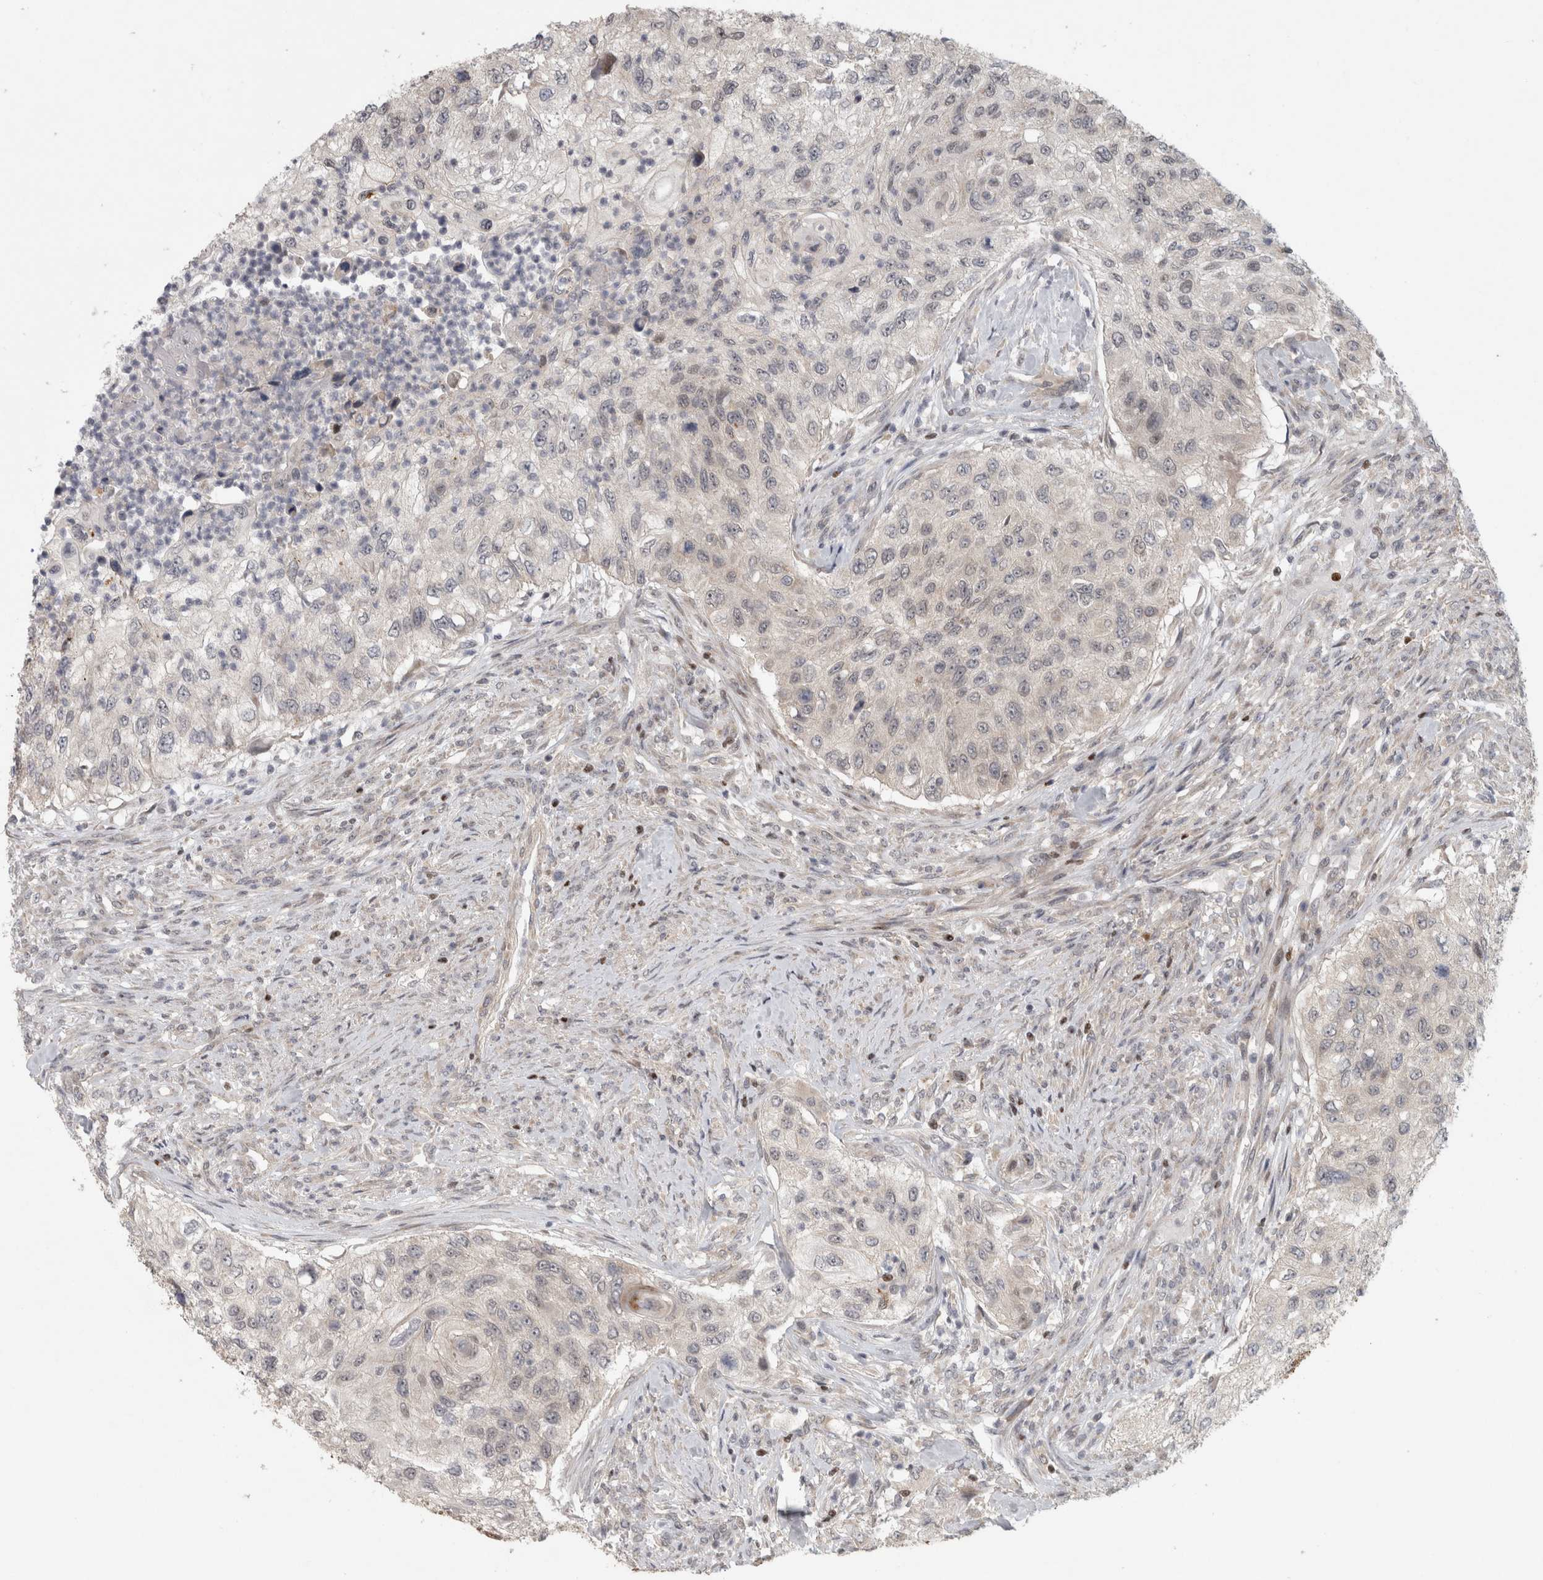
{"staining": {"intensity": "negative", "quantity": "none", "location": "none"}, "tissue": "urothelial cancer", "cell_type": "Tumor cells", "image_type": "cancer", "snomed": [{"axis": "morphology", "description": "Urothelial carcinoma, High grade"}, {"axis": "topography", "description": "Urinary bladder"}], "caption": "Protein analysis of urothelial cancer shows no significant staining in tumor cells.", "gene": "KDM8", "patient": {"sex": "female", "age": 60}}